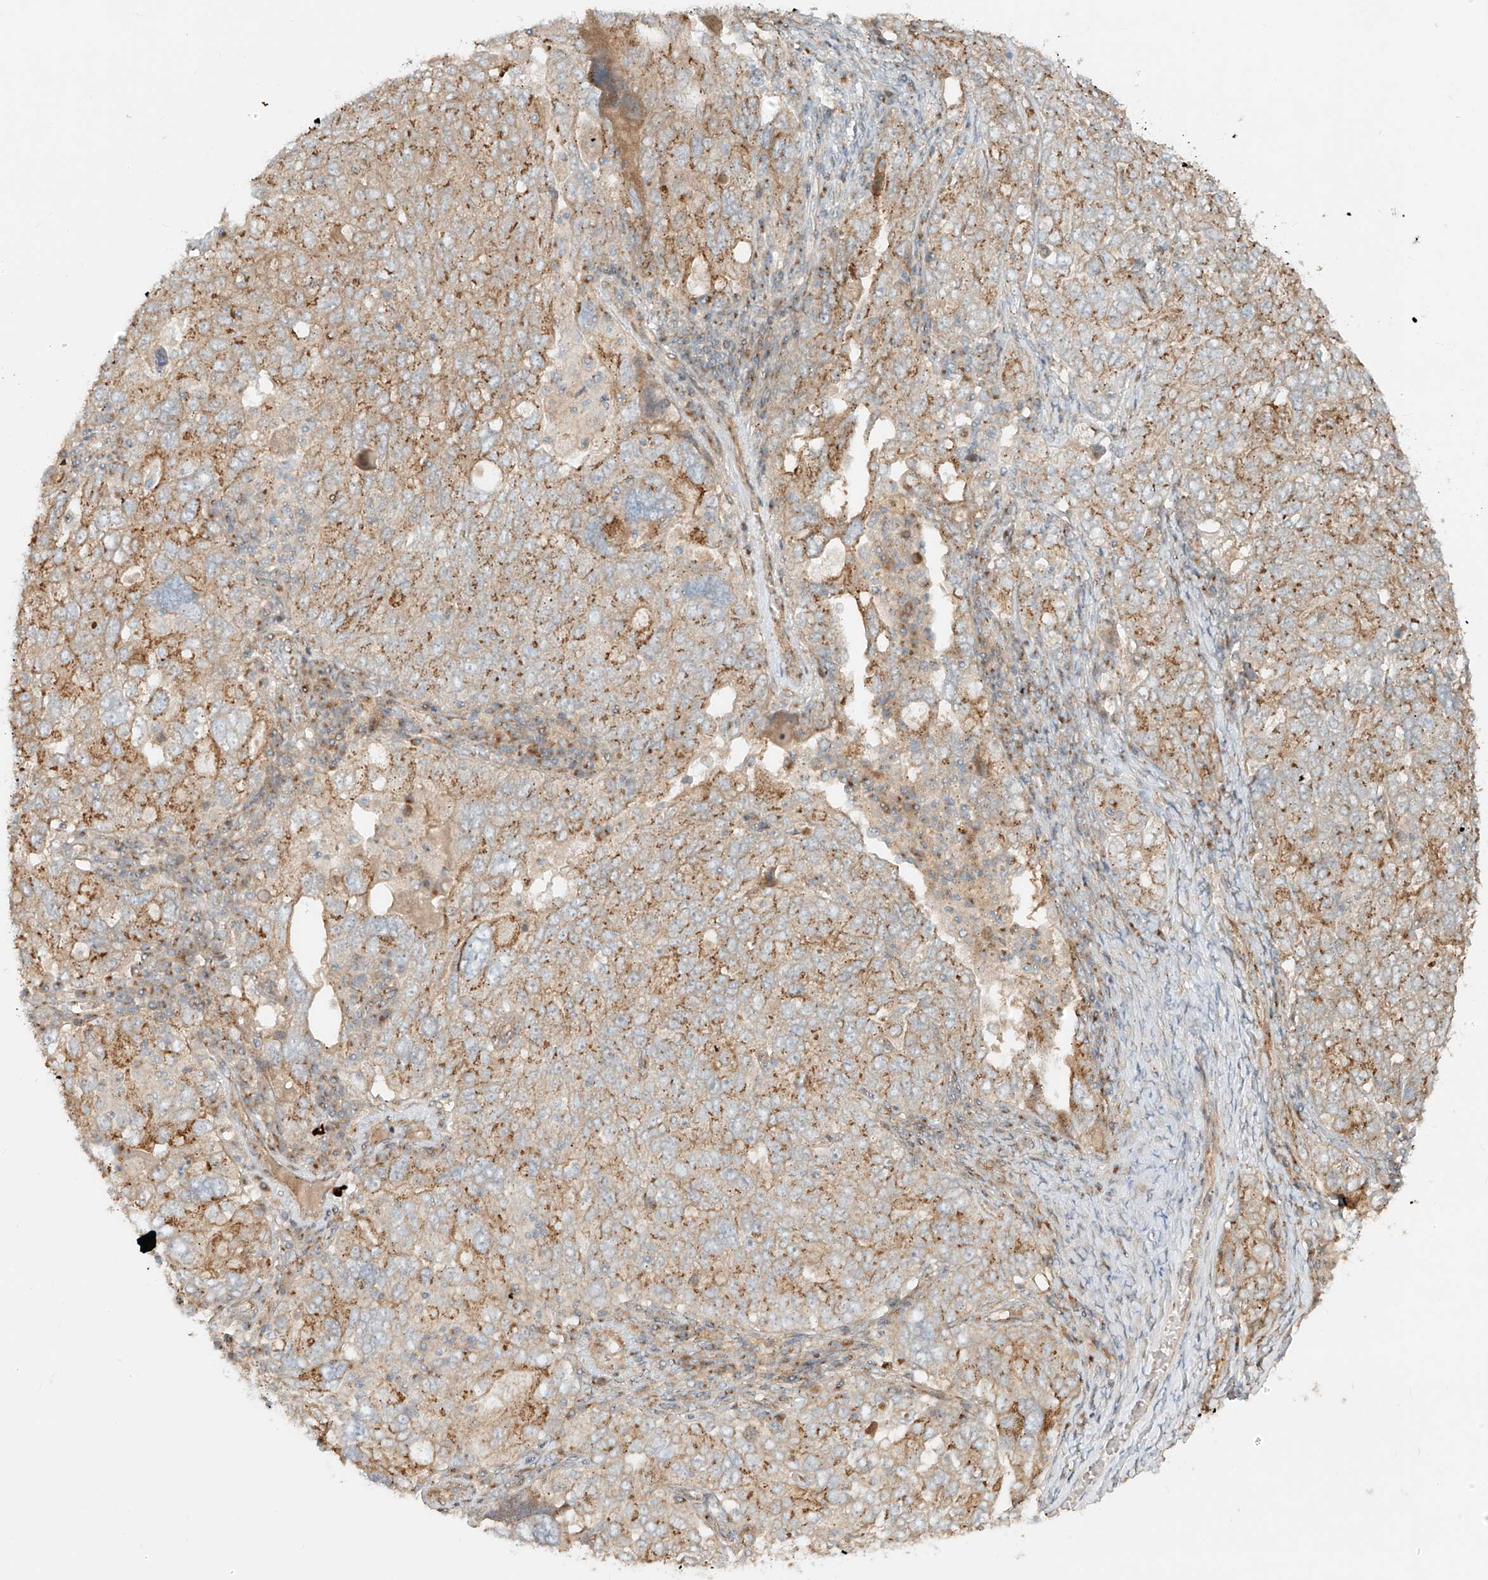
{"staining": {"intensity": "moderate", "quantity": ">75%", "location": "cytoplasmic/membranous"}, "tissue": "ovarian cancer", "cell_type": "Tumor cells", "image_type": "cancer", "snomed": [{"axis": "morphology", "description": "Carcinoma, endometroid"}, {"axis": "topography", "description": "Ovary"}], "caption": "Immunohistochemistry (IHC) of ovarian cancer demonstrates medium levels of moderate cytoplasmic/membranous positivity in approximately >75% of tumor cells. (IHC, brightfield microscopy, high magnification).", "gene": "ZNF287", "patient": {"sex": "female", "age": 62}}